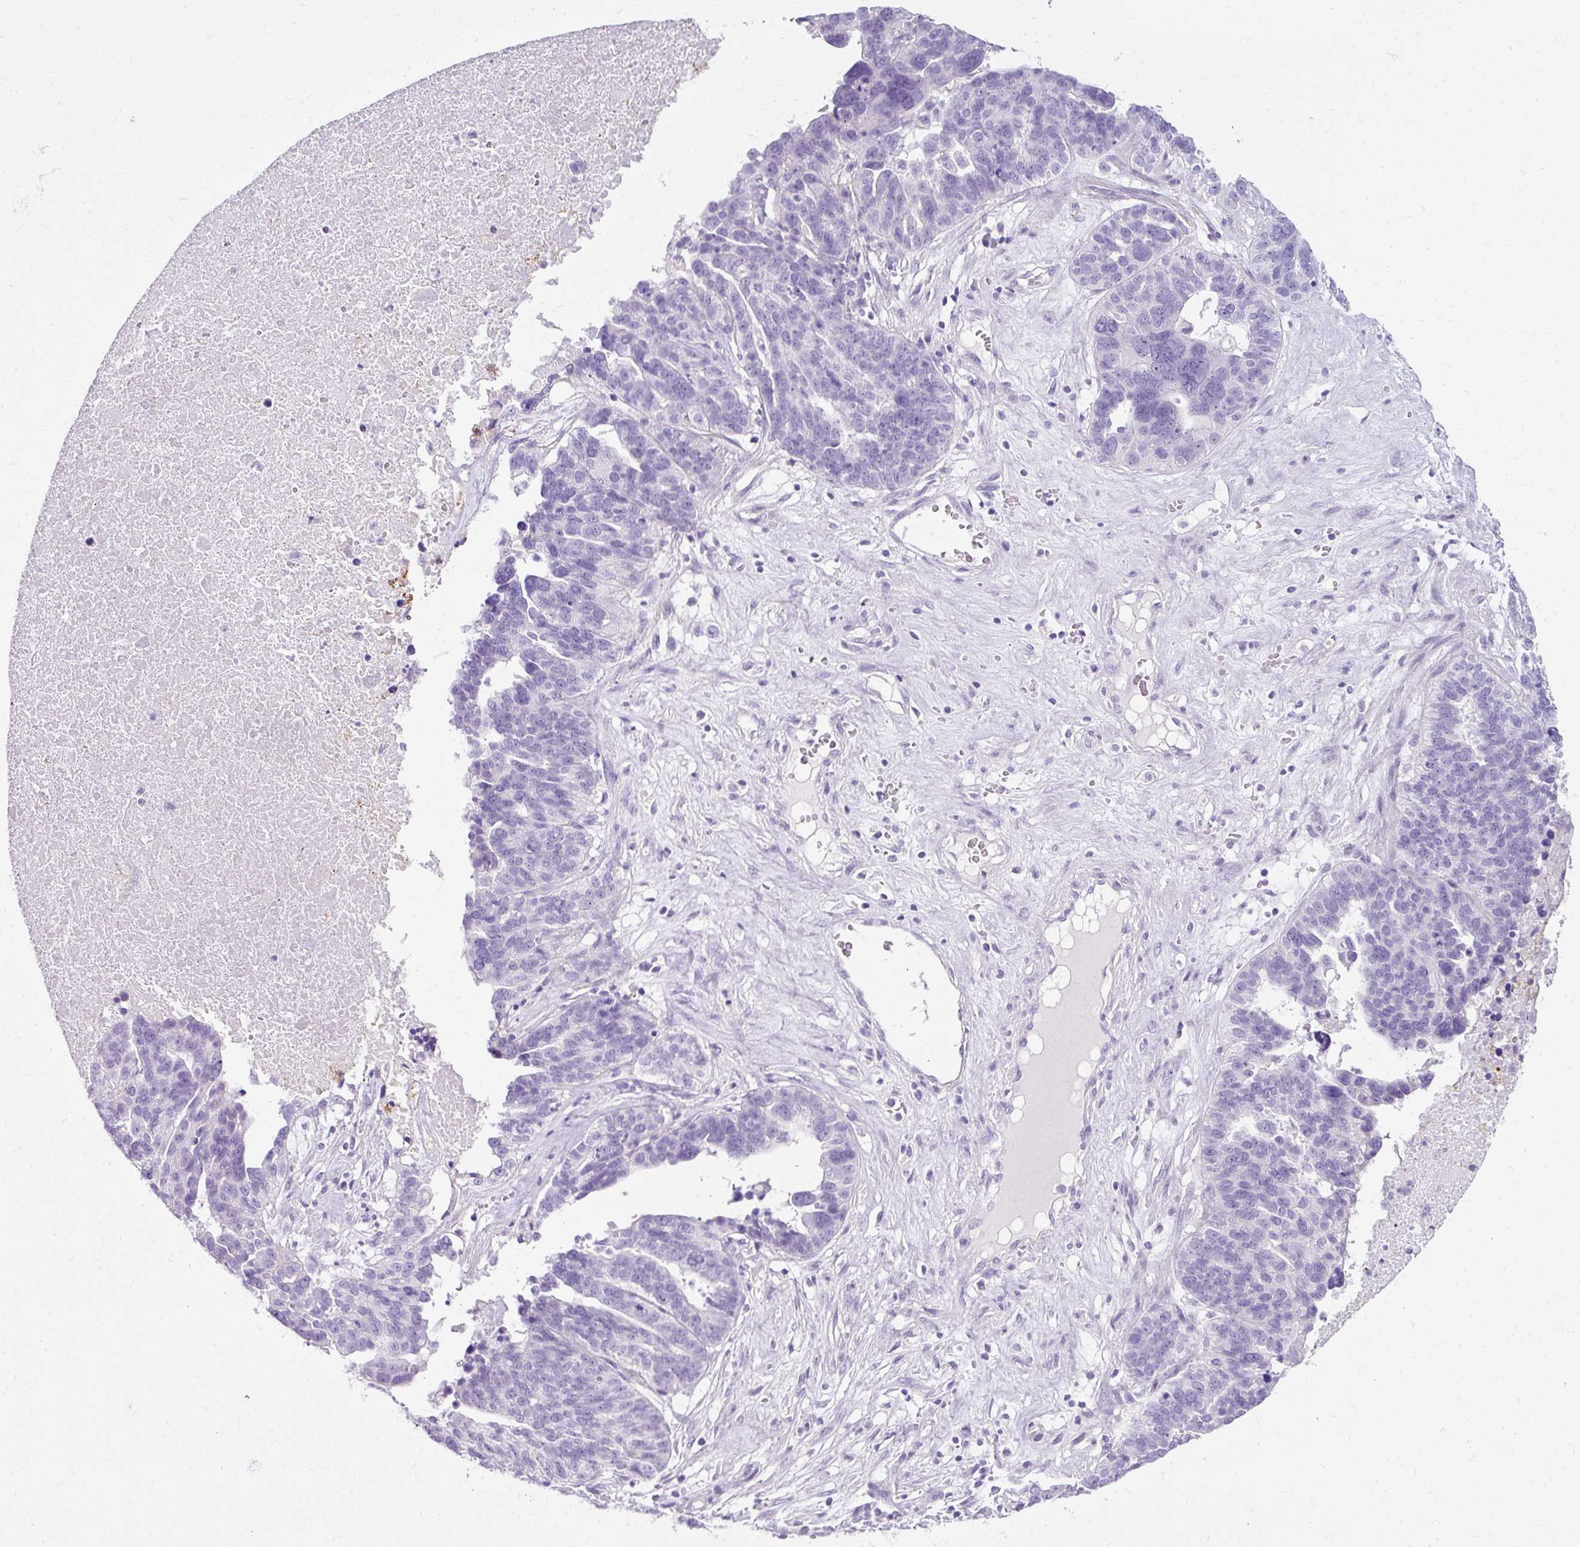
{"staining": {"intensity": "negative", "quantity": "none", "location": "none"}, "tissue": "ovarian cancer", "cell_type": "Tumor cells", "image_type": "cancer", "snomed": [{"axis": "morphology", "description": "Cystadenocarcinoma, serous, NOS"}, {"axis": "topography", "description": "Ovary"}], "caption": "A high-resolution micrograph shows IHC staining of ovarian cancer, which displays no significant expression in tumor cells.", "gene": "CLDN25", "patient": {"sex": "female", "age": 59}}